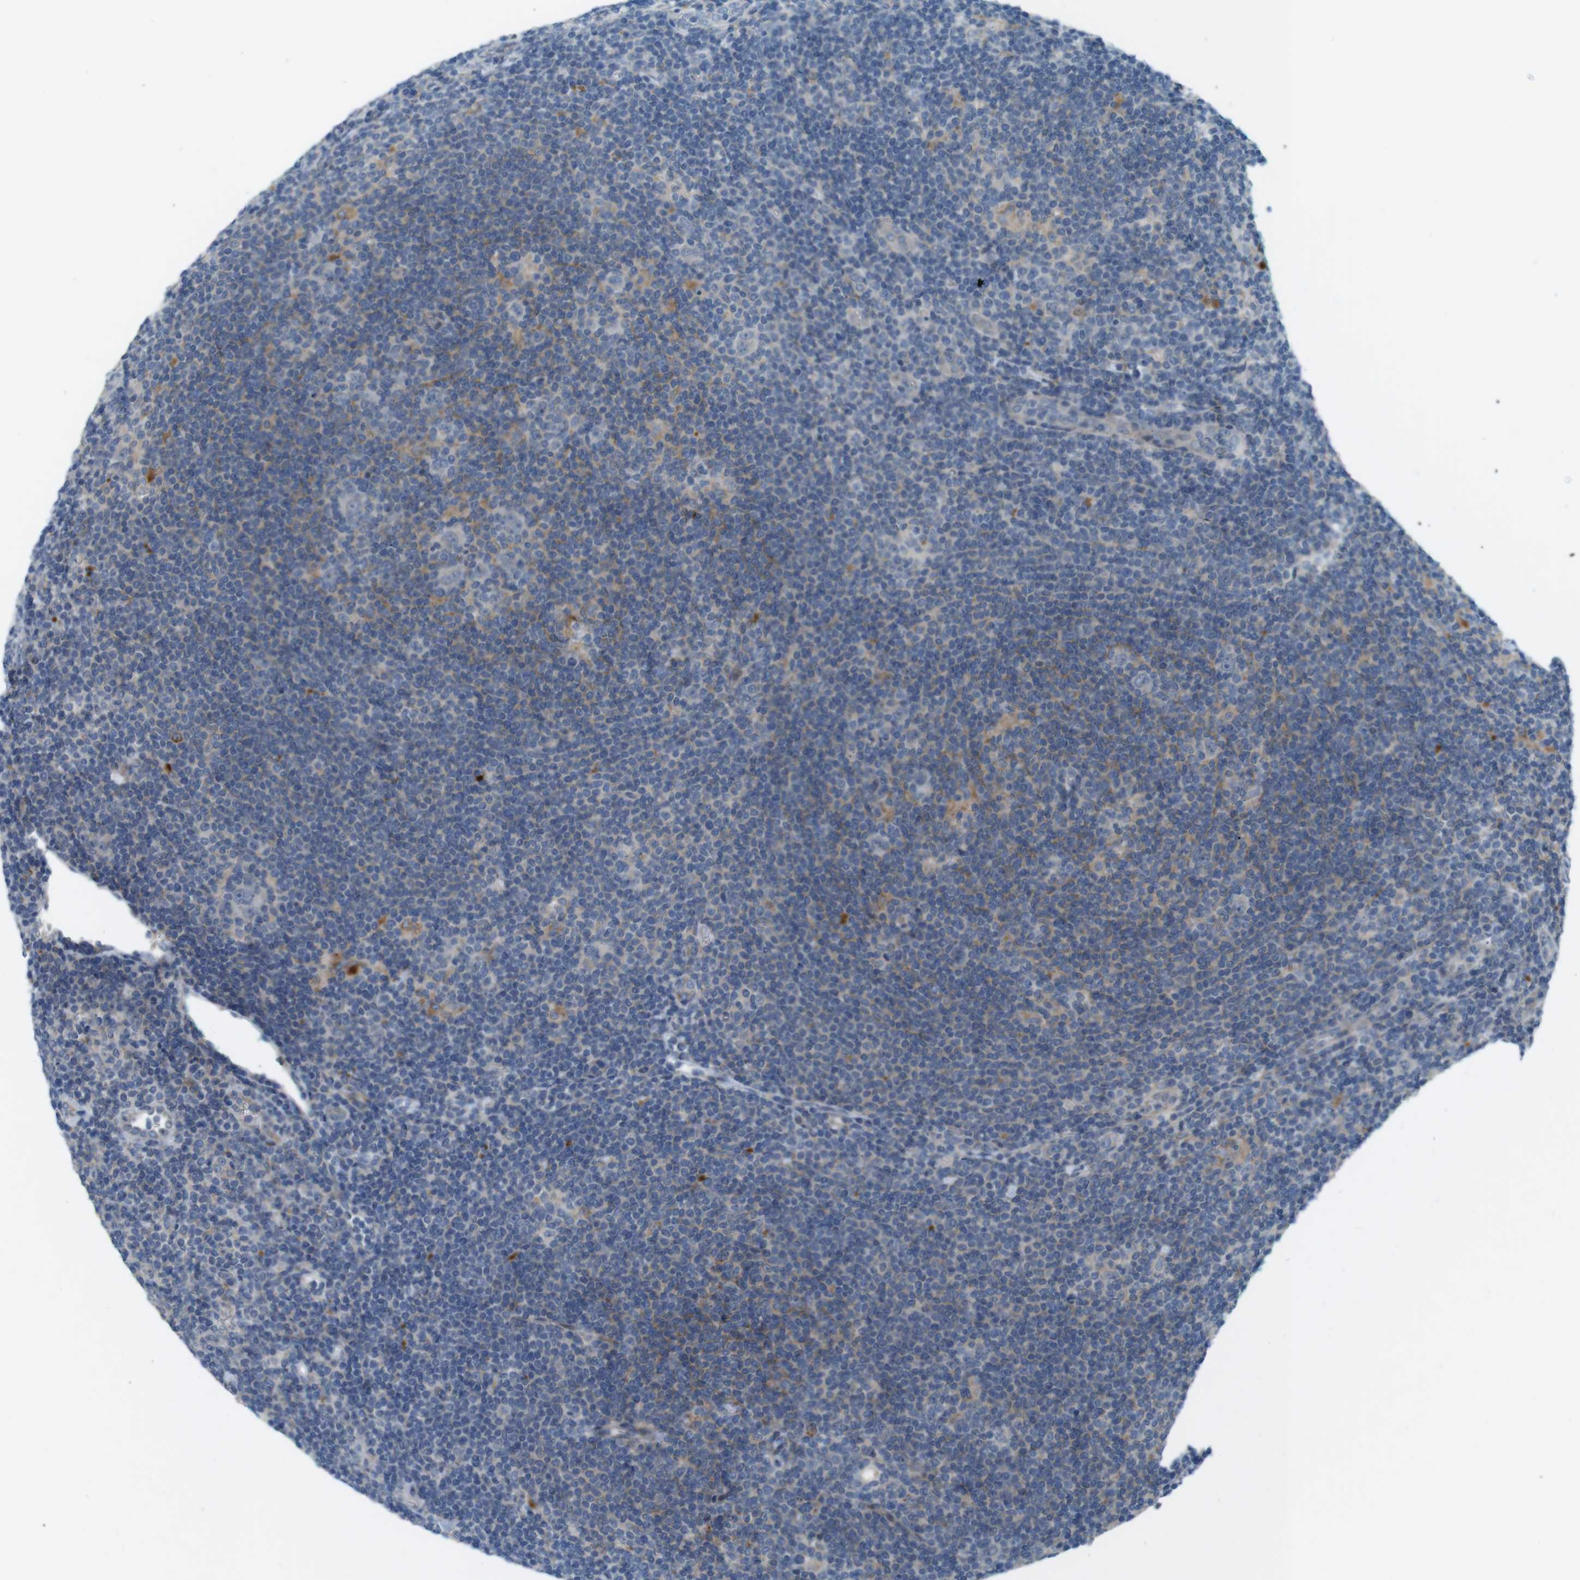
{"staining": {"intensity": "negative", "quantity": "none", "location": "none"}, "tissue": "lymphoma", "cell_type": "Tumor cells", "image_type": "cancer", "snomed": [{"axis": "morphology", "description": "Hodgkin's disease, NOS"}, {"axis": "topography", "description": "Lymph node"}], "caption": "Tumor cells are negative for brown protein staining in Hodgkin's disease.", "gene": "TYW1", "patient": {"sex": "female", "age": 57}}